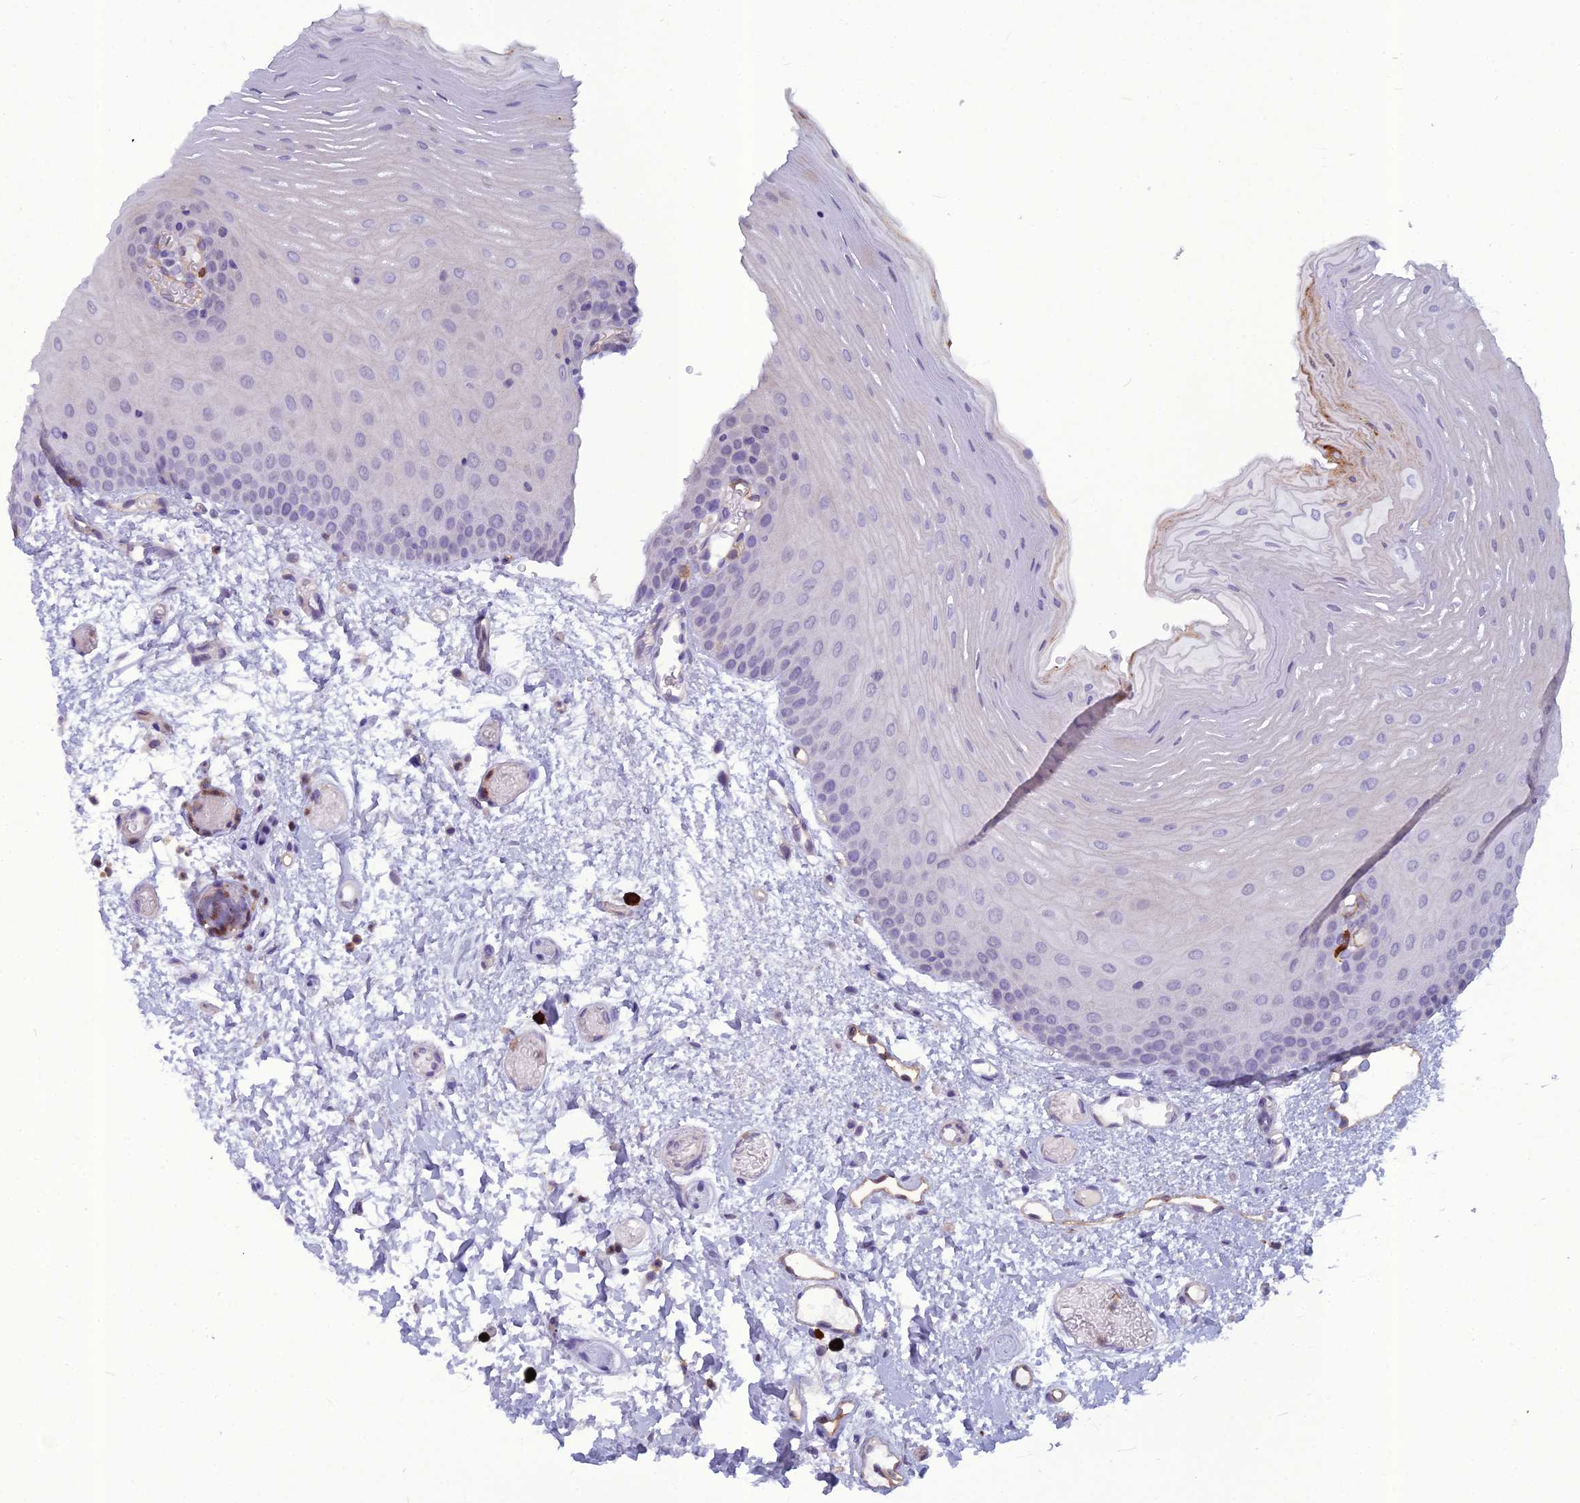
{"staining": {"intensity": "moderate", "quantity": "<25%", "location": "cytoplasmic/membranous"}, "tissue": "oral mucosa", "cell_type": "Squamous epithelial cells", "image_type": "normal", "snomed": [{"axis": "morphology", "description": "Normal tissue, NOS"}, {"axis": "topography", "description": "Oral tissue"}], "caption": "IHC (DAB (3,3'-diaminobenzidine)) staining of unremarkable oral mucosa demonstrates moderate cytoplasmic/membranous protein expression in about <25% of squamous epithelial cells. The protein is stained brown, and the nuclei are stained in blue (DAB IHC with brightfield microscopy, high magnification).", "gene": "BBS7", "patient": {"sex": "female", "age": 70}}